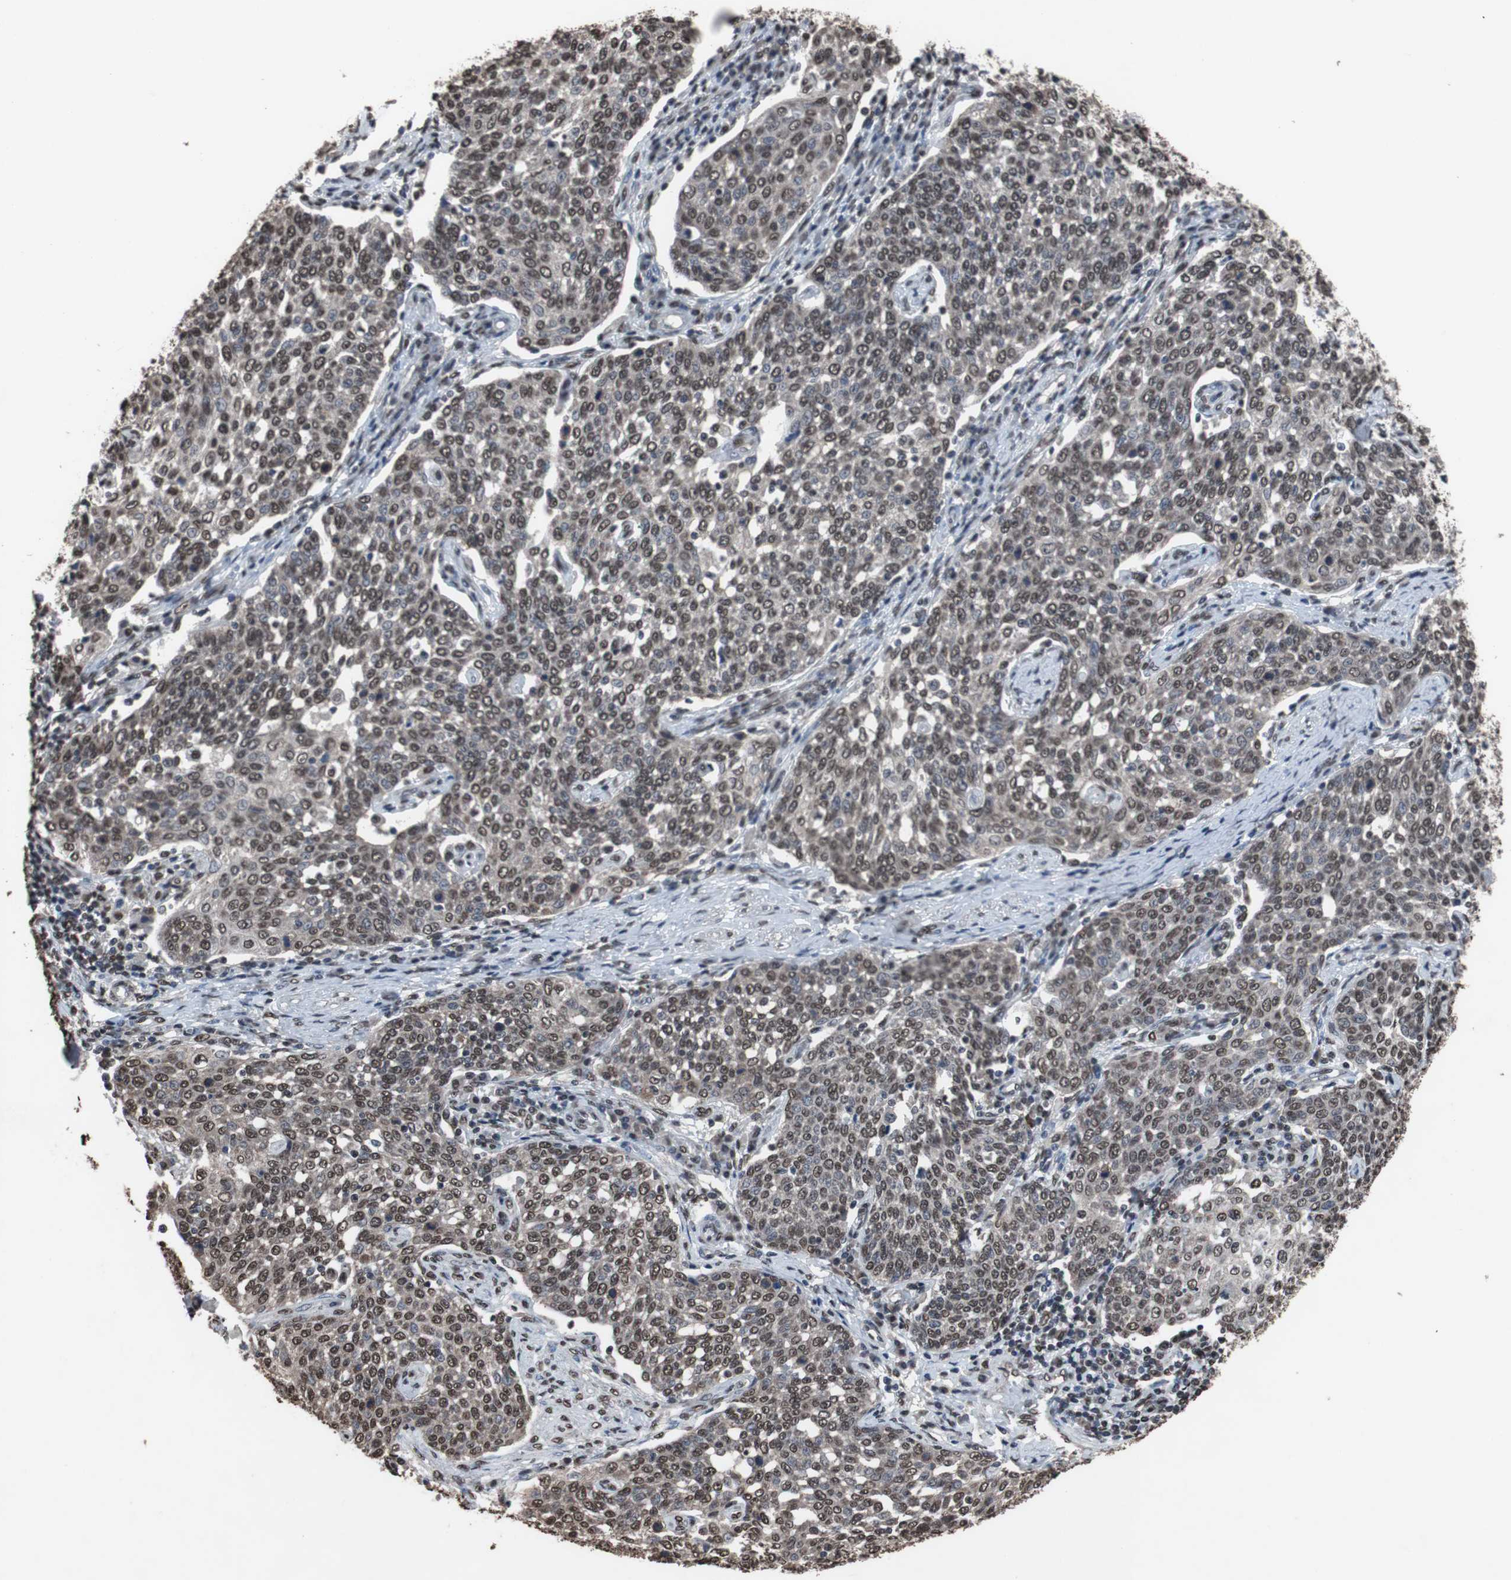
{"staining": {"intensity": "moderate", "quantity": ">75%", "location": "nuclear"}, "tissue": "cervical cancer", "cell_type": "Tumor cells", "image_type": "cancer", "snomed": [{"axis": "morphology", "description": "Squamous cell carcinoma, NOS"}, {"axis": "topography", "description": "Cervix"}], "caption": "Human cervical squamous cell carcinoma stained for a protein (brown) demonstrates moderate nuclear positive staining in about >75% of tumor cells.", "gene": "MED27", "patient": {"sex": "female", "age": 34}}